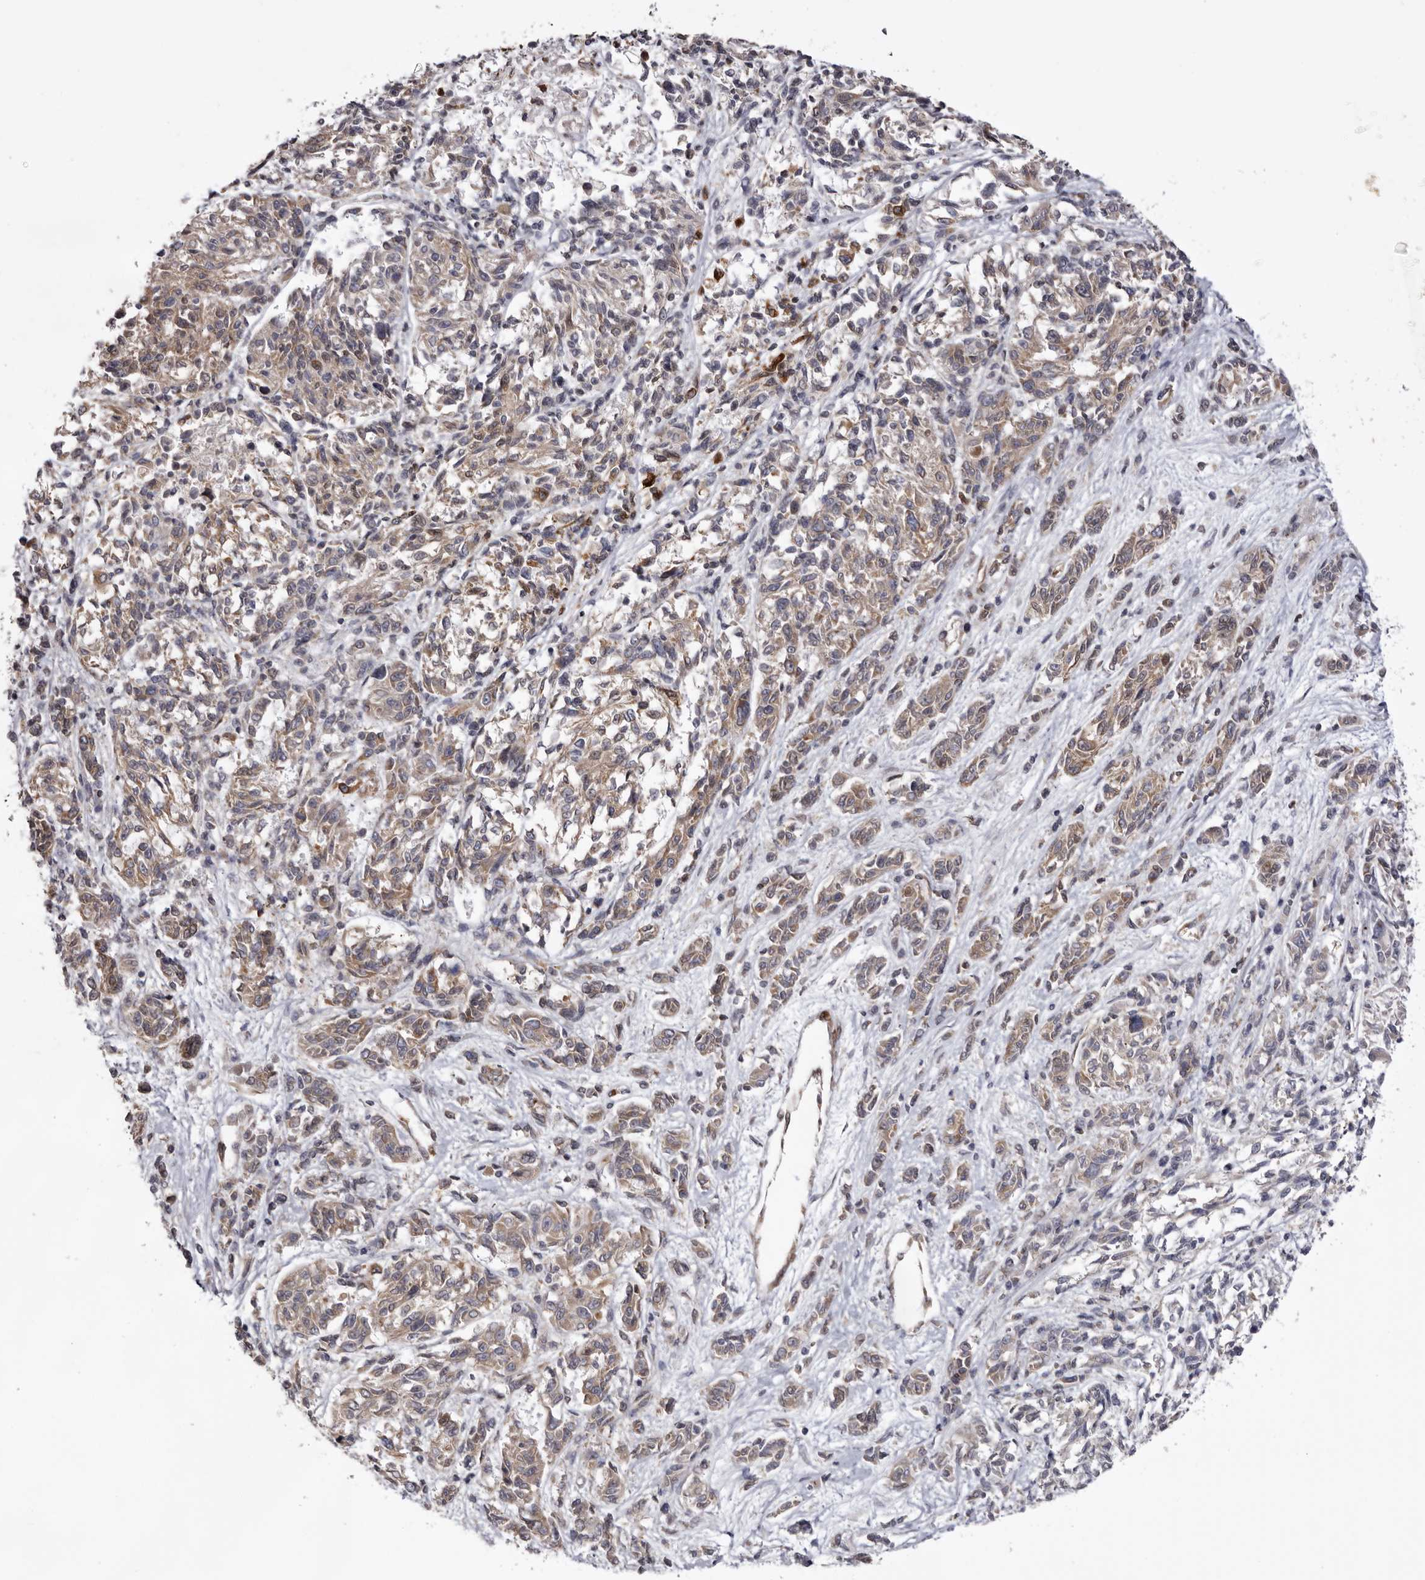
{"staining": {"intensity": "weak", "quantity": ">75%", "location": "cytoplasmic/membranous"}, "tissue": "melanoma", "cell_type": "Tumor cells", "image_type": "cancer", "snomed": [{"axis": "morphology", "description": "Malignant melanoma, NOS"}, {"axis": "topography", "description": "Skin"}], "caption": "About >75% of tumor cells in human melanoma demonstrate weak cytoplasmic/membranous protein expression as visualized by brown immunohistochemical staining.", "gene": "C4orf3", "patient": {"sex": "male", "age": 53}}